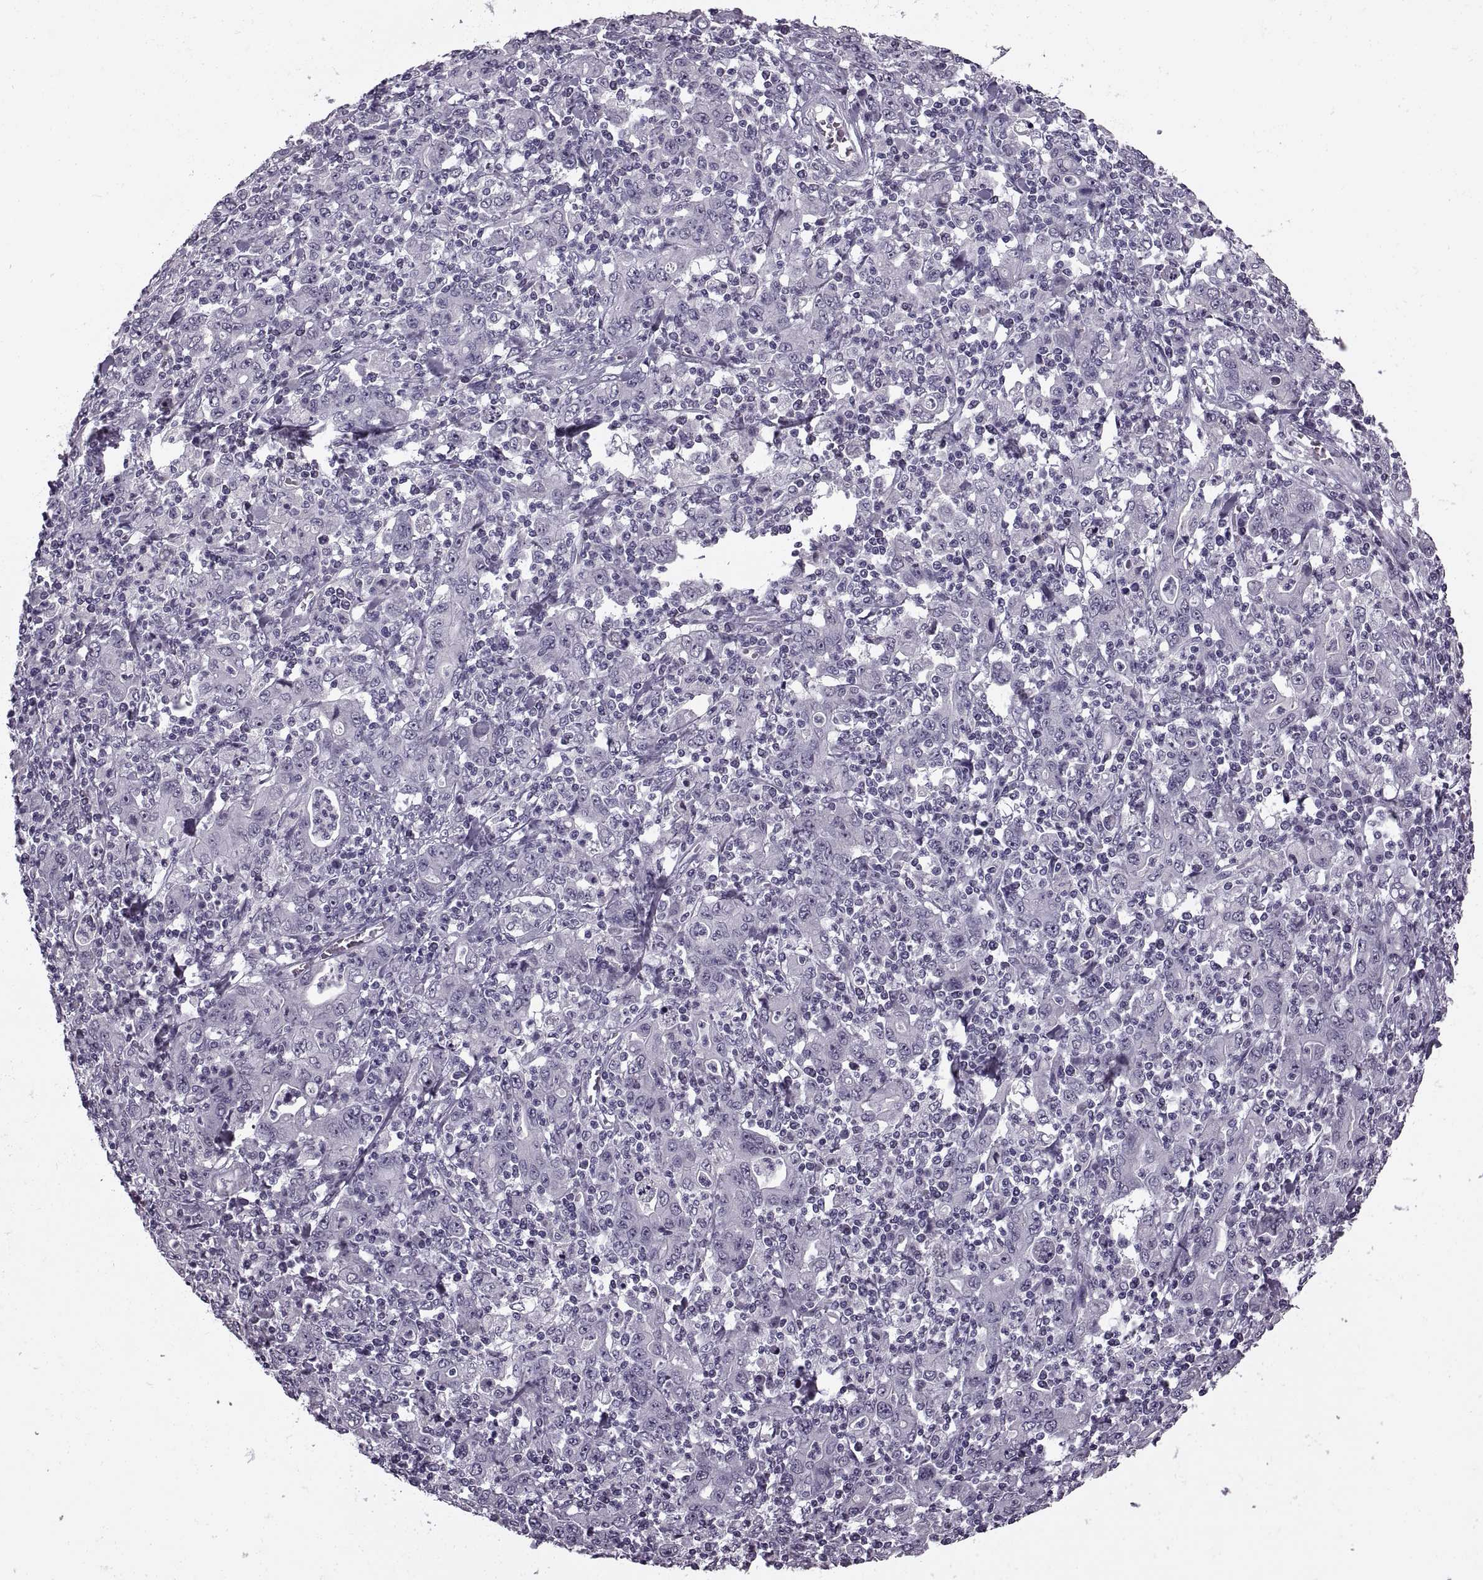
{"staining": {"intensity": "negative", "quantity": "none", "location": "none"}, "tissue": "stomach cancer", "cell_type": "Tumor cells", "image_type": "cancer", "snomed": [{"axis": "morphology", "description": "Adenocarcinoma, NOS"}, {"axis": "topography", "description": "Stomach, upper"}], "caption": "Immunohistochemical staining of stomach cancer (adenocarcinoma) reveals no significant staining in tumor cells.", "gene": "PAGE5", "patient": {"sex": "male", "age": 69}}